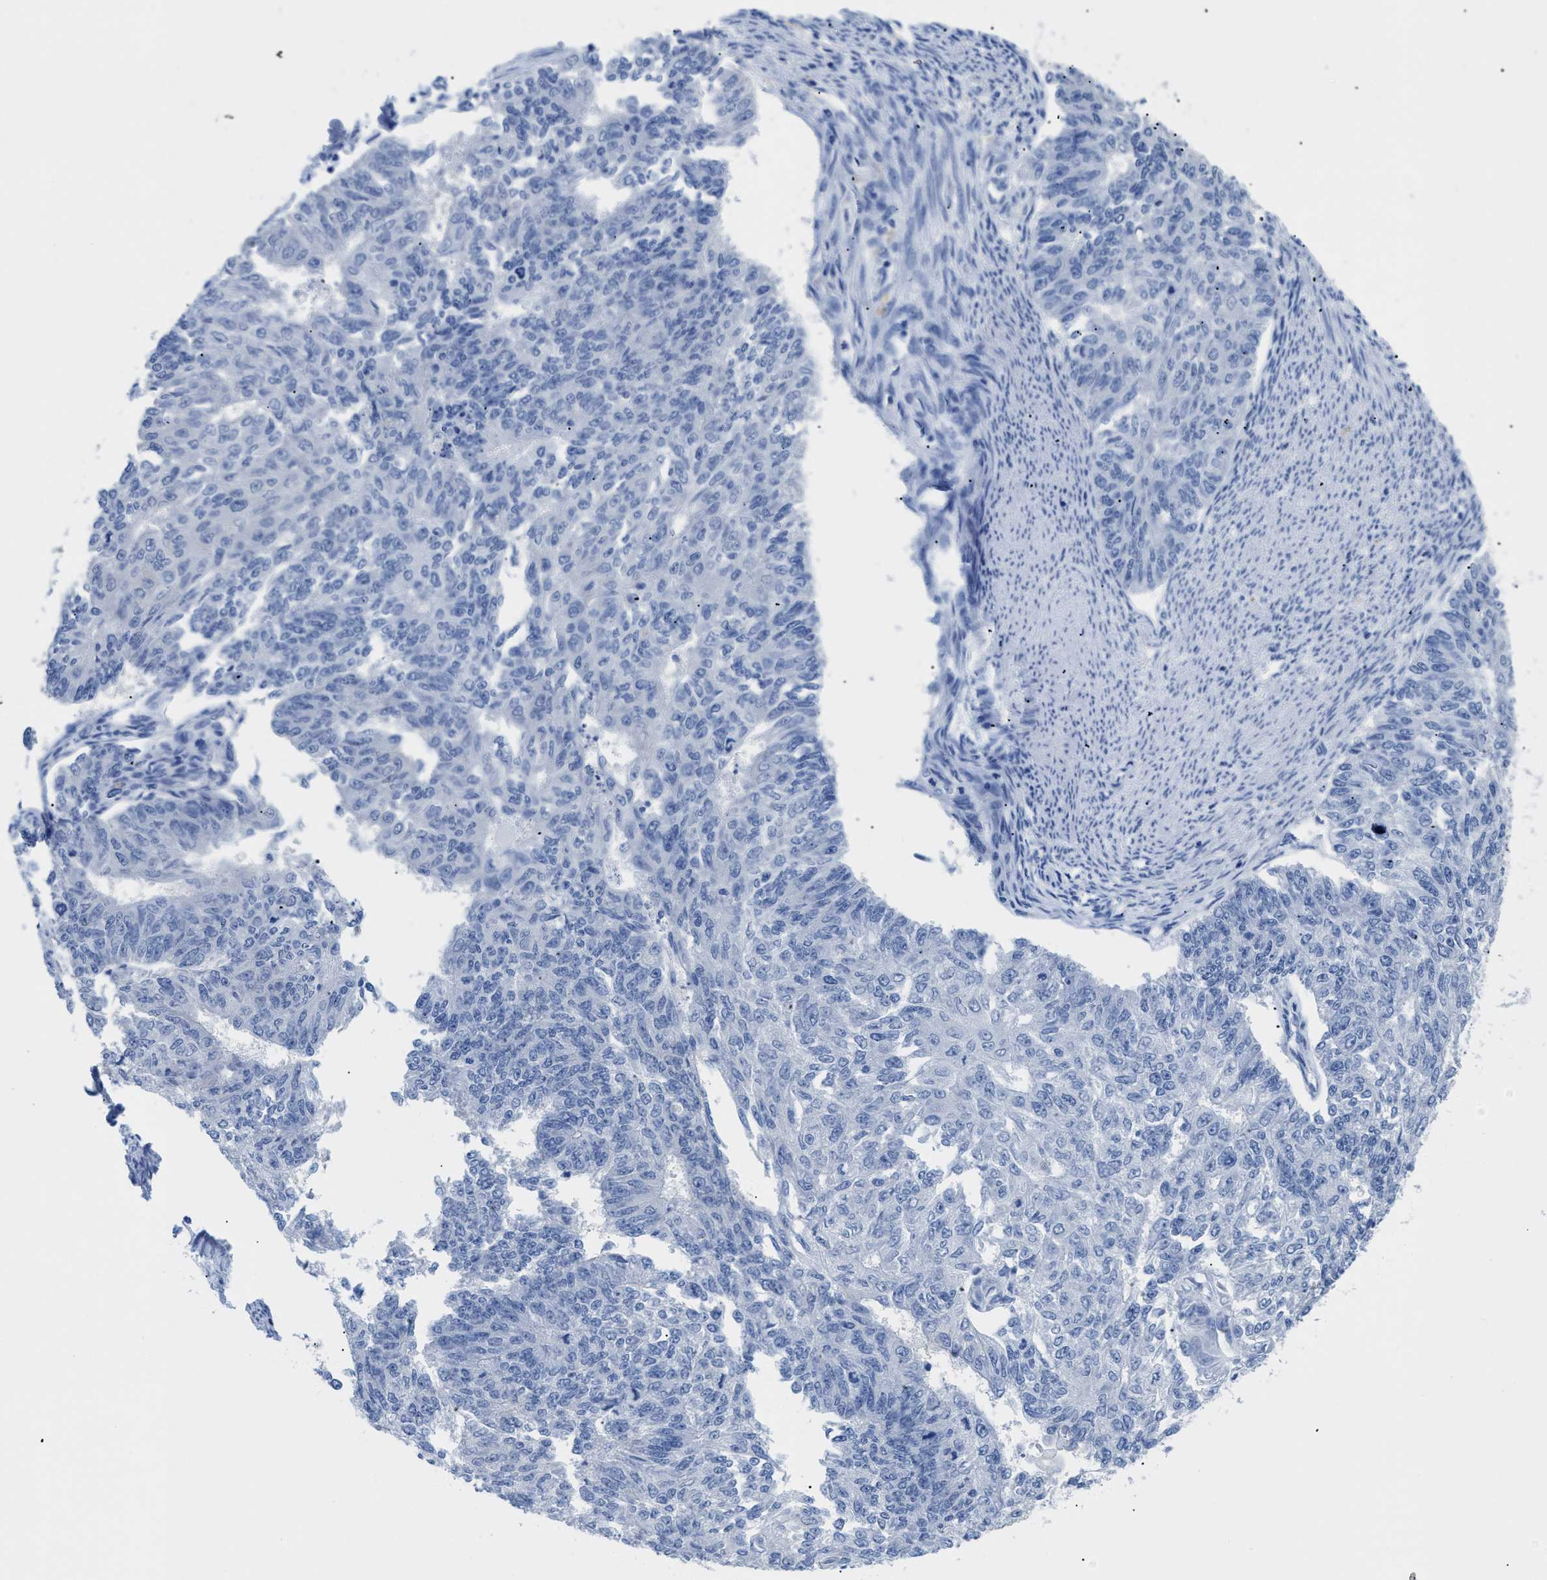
{"staining": {"intensity": "negative", "quantity": "none", "location": "none"}, "tissue": "endometrial cancer", "cell_type": "Tumor cells", "image_type": "cancer", "snomed": [{"axis": "morphology", "description": "Adenocarcinoma, NOS"}, {"axis": "topography", "description": "Endometrium"}], "caption": "There is no significant staining in tumor cells of endometrial cancer (adenocarcinoma).", "gene": "APOBEC2", "patient": {"sex": "female", "age": 32}}